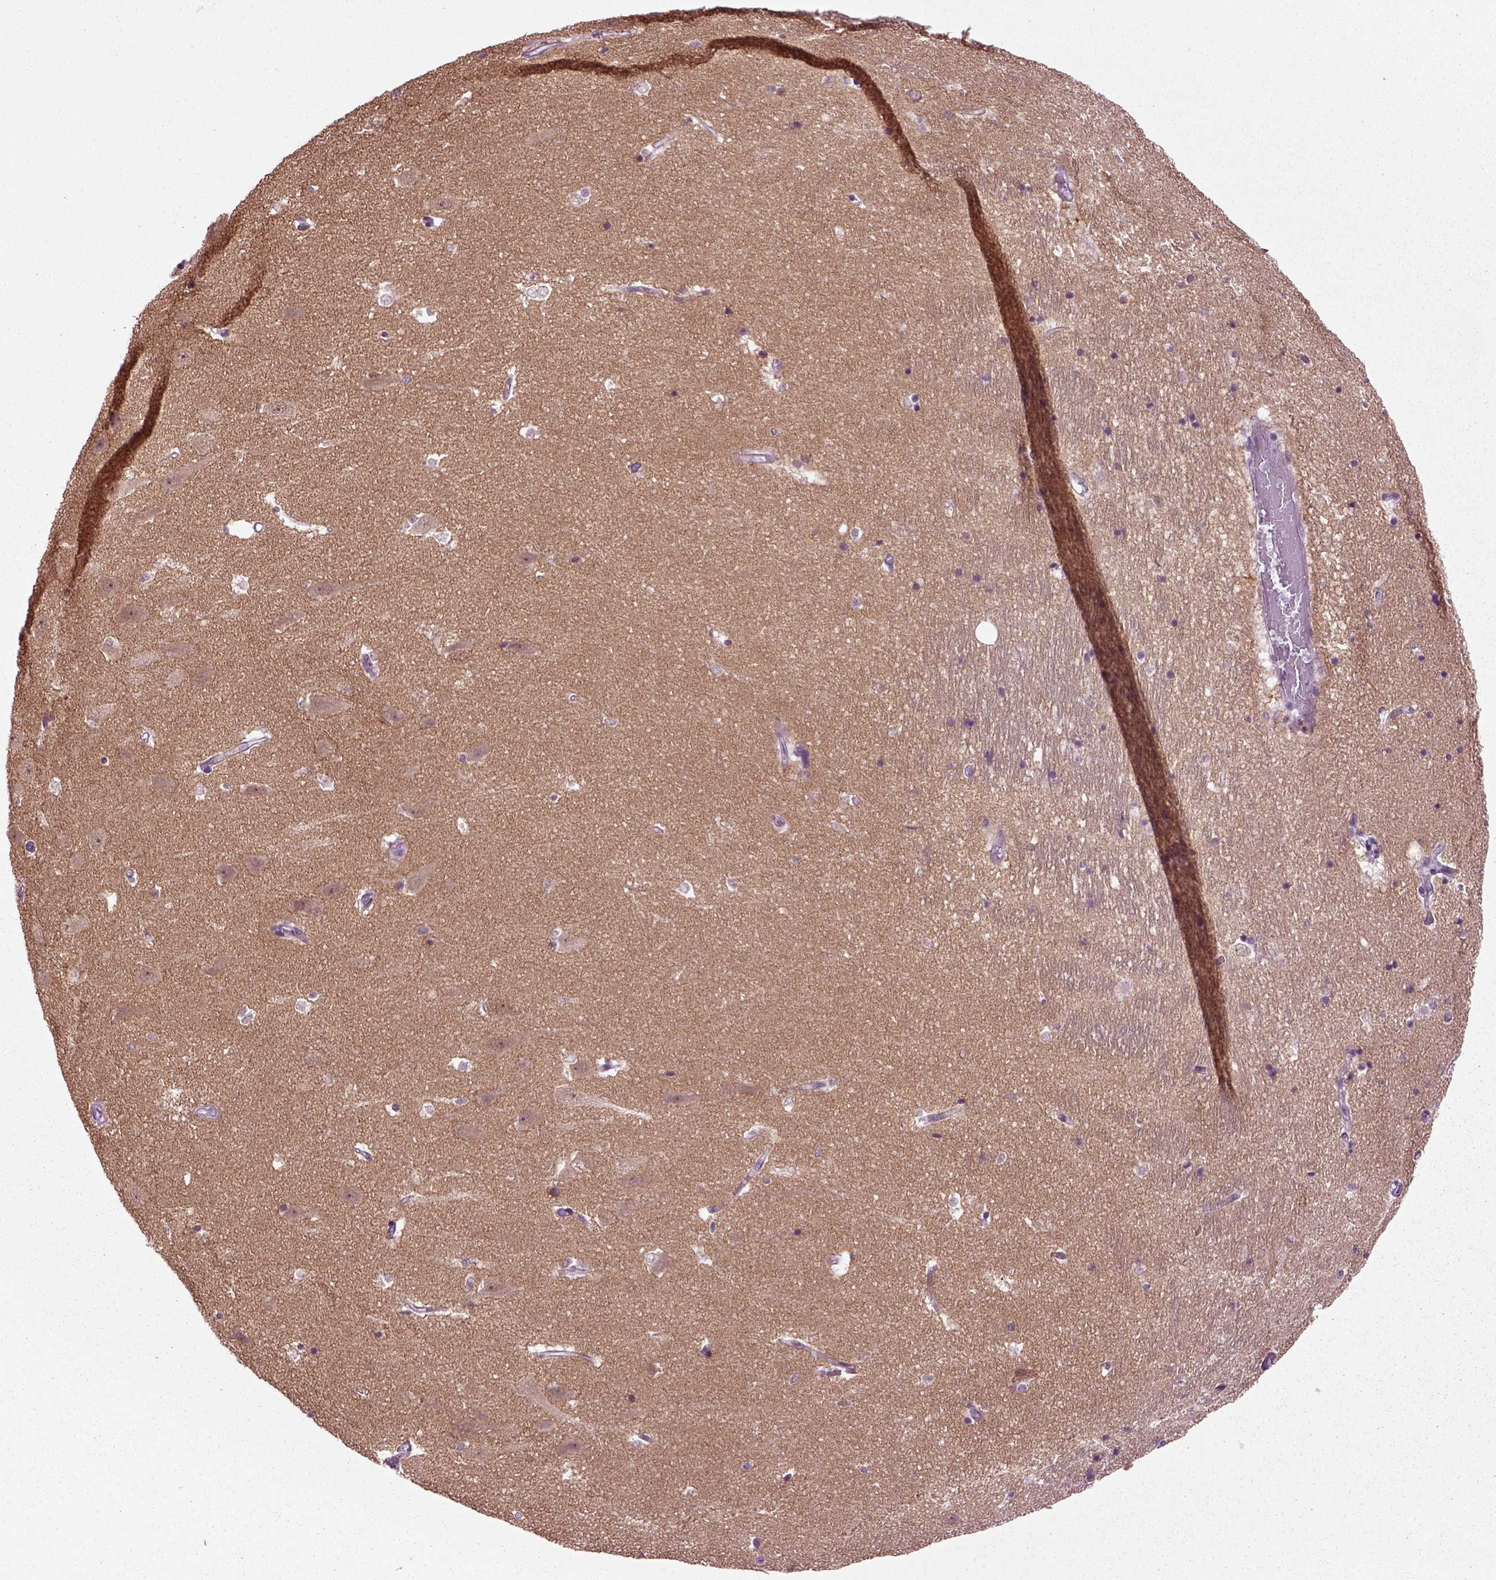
{"staining": {"intensity": "negative", "quantity": "none", "location": "none"}, "tissue": "hippocampus", "cell_type": "Glial cells", "image_type": "normal", "snomed": [{"axis": "morphology", "description": "Normal tissue, NOS"}, {"axis": "topography", "description": "Hippocampus"}], "caption": "DAB immunohistochemical staining of unremarkable human hippocampus shows no significant positivity in glial cells.", "gene": "ZC2HC1C", "patient": {"sex": "male", "age": 44}}